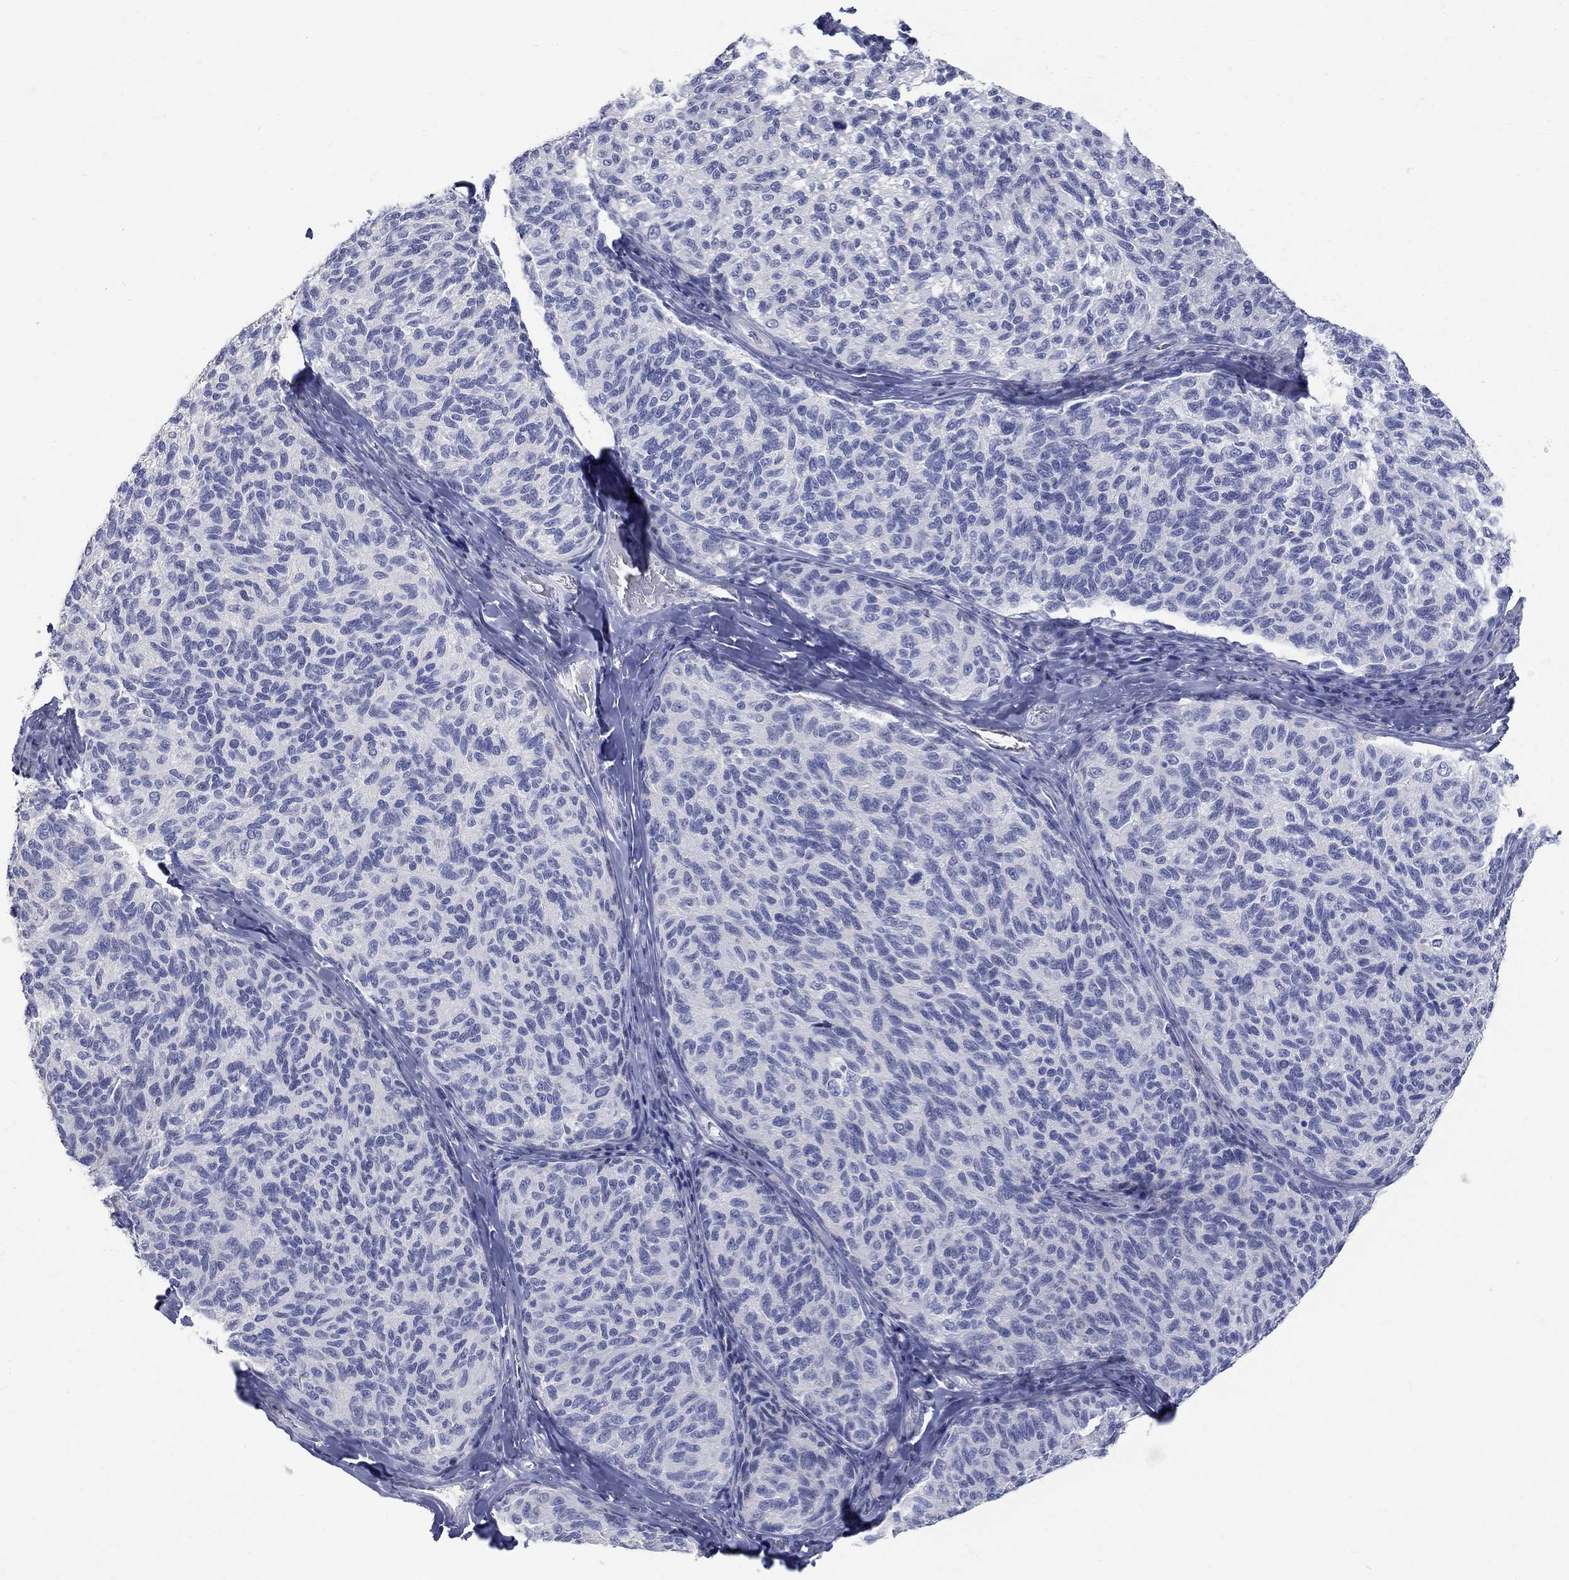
{"staining": {"intensity": "negative", "quantity": "none", "location": "none"}, "tissue": "melanoma", "cell_type": "Tumor cells", "image_type": "cancer", "snomed": [{"axis": "morphology", "description": "Malignant melanoma, NOS"}, {"axis": "topography", "description": "Skin"}], "caption": "The image demonstrates no staining of tumor cells in malignant melanoma. (DAB (3,3'-diaminobenzidine) immunohistochemistry visualized using brightfield microscopy, high magnification).", "gene": "MAGEB6", "patient": {"sex": "female", "age": 73}}